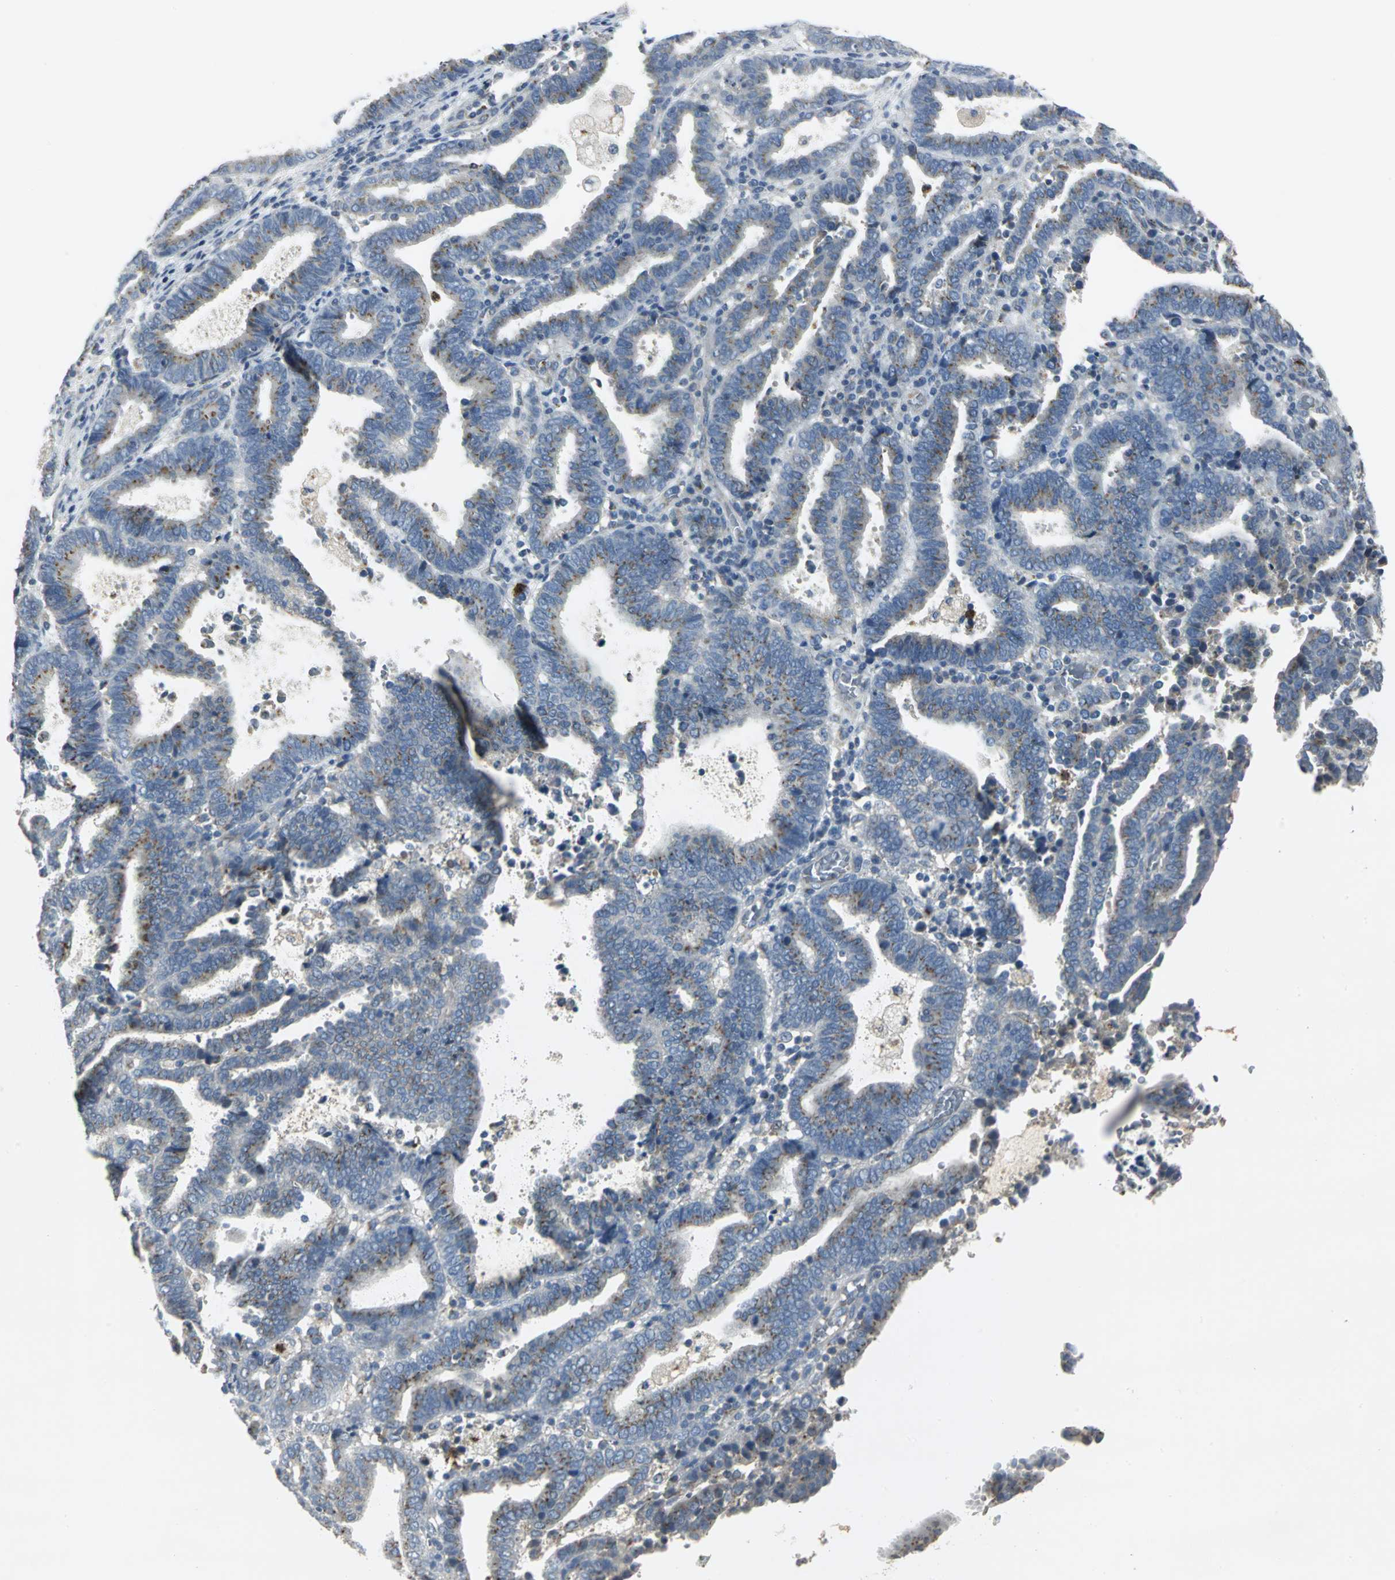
{"staining": {"intensity": "weak", "quantity": "25%-75%", "location": "cytoplasmic/membranous"}, "tissue": "endometrial cancer", "cell_type": "Tumor cells", "image_type": "cancer", "snomed": [{"axis": "morphology", "description": "Adenocarcinoma, NOS"}, {"axis": "topography", "description": "Uterus"}], "caption": "Protein staining shows weak cytoplasmic/membranous staining in about 25%-75% of tumor cells in endometrial cancer (adenocarcinoma).", "gene": "TM9SF2", "patient": {"sex": "female", "age": 83}}